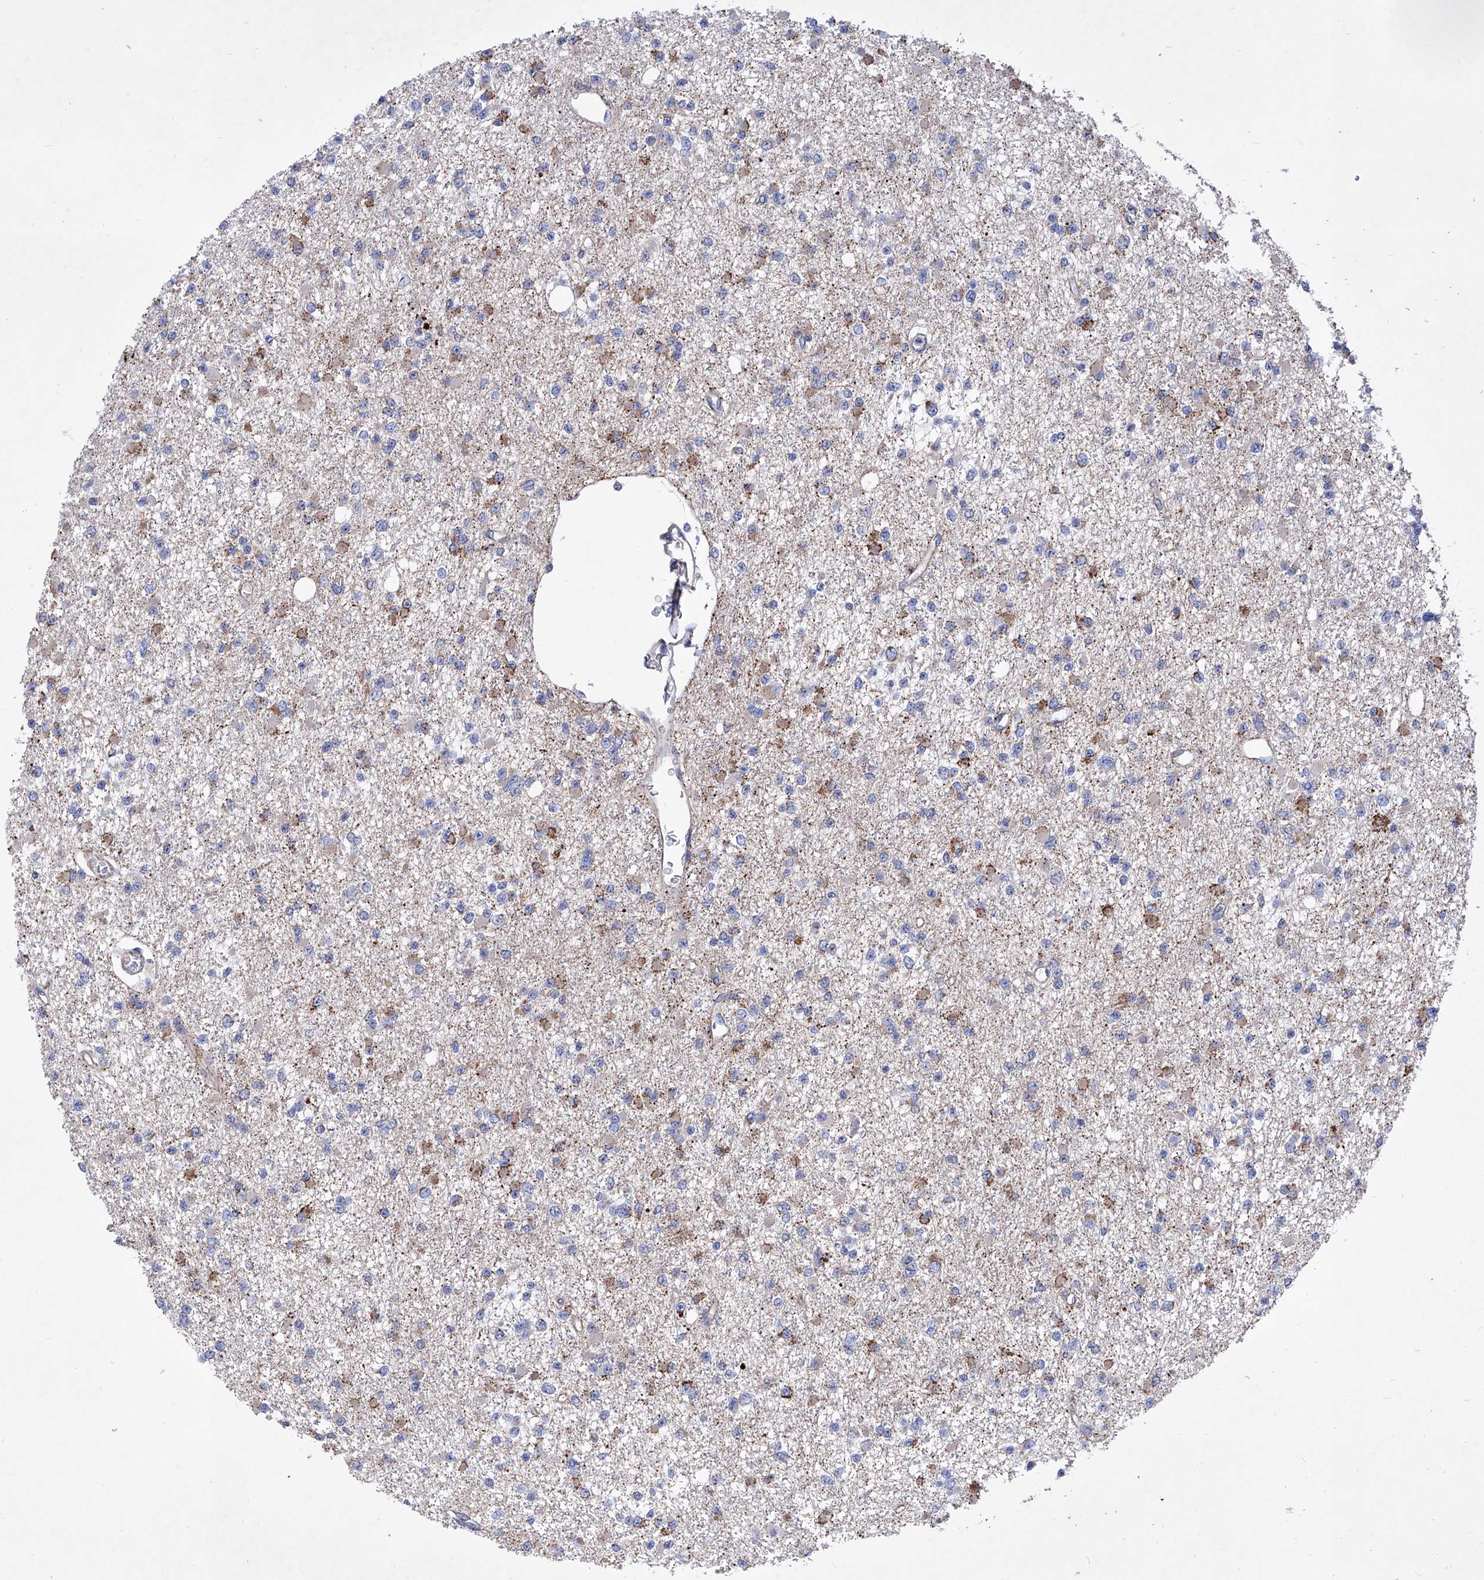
{"staining": {"intensity": "moderate", "quantity": "<25%", "location": "cytoplasmic/membranous"}, "tissue": "glioma", "cell_type": "Tumor cells", "image_type": "cancer", "snomed": [{"axis": "morphology", "description": "Glioma, malignant, Low grade"}, {"axis": "topography", "description": "Brain"}], "caption": "Human malignant low-grade glioma stained with a protein marker demonstrates moderate staining in tumor cells.", "gene": "HRNR", "patient": {"sex": "female", "age": 22}}